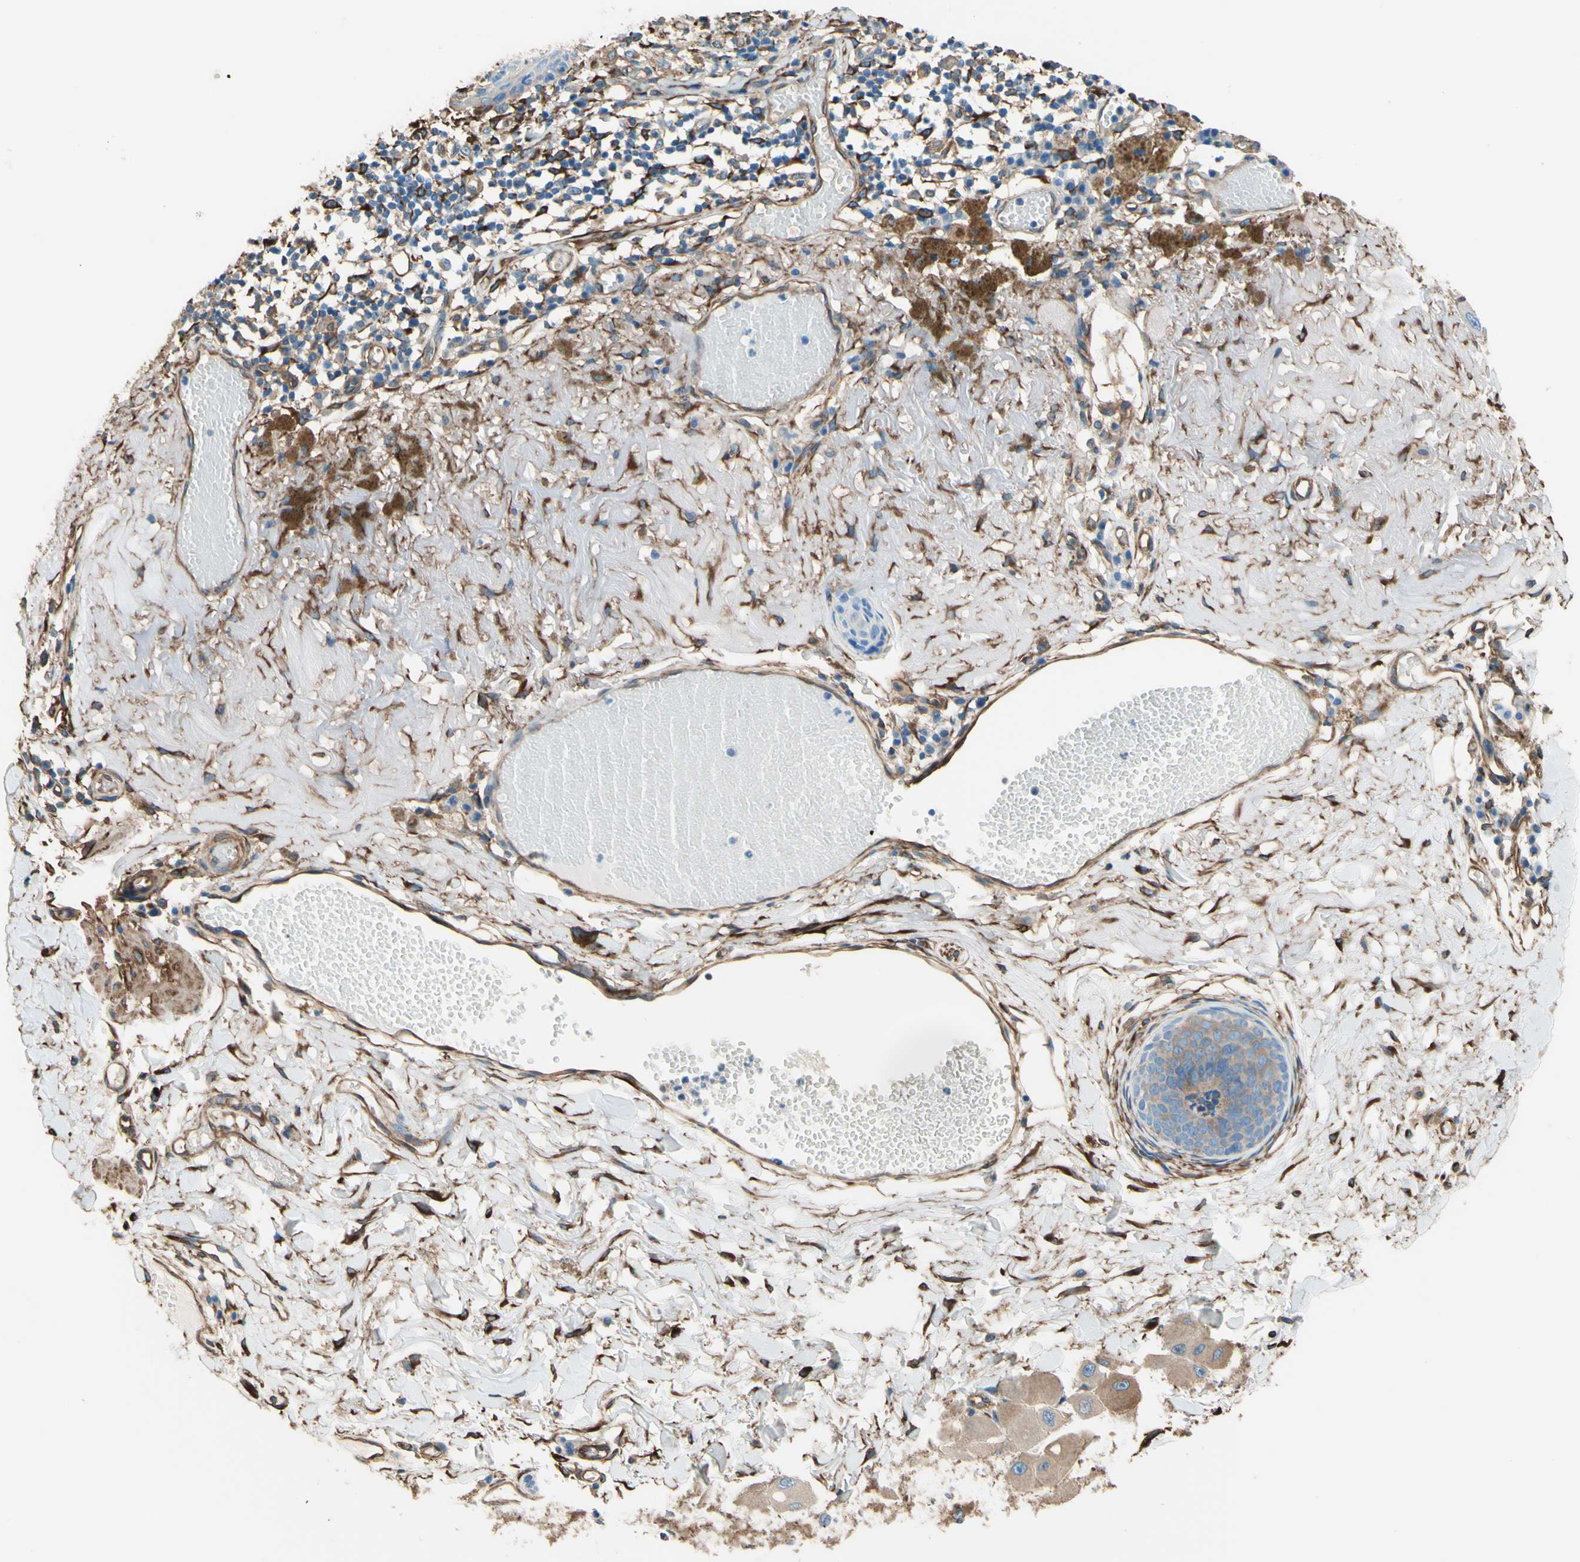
{"staining": {"intensity": "weak", "quantity": ">75%", "location": "cytoplasmic/membranous"}, "tissue": "melanoma", "cell_type": "Tumor cells", "image_type": "cancer", "snomed": [{"axis": "morphology", "description": "Malignant melanoma in situ"}, {"axis": "morphology", "description": "Malignant melanoma, NOS"}, {"axis": "topography", "description": "Skin"}], "caption": "This micrograph shows melanoma stained with immunohistochemistry (IHC) to label a protein in brown. The cytoplasmic/membranous of tumor cells show weak positivity for the protein. Nuclei are counter-stained blue.", "gene": "DPYSL3", "patient": {"sex": "female", "age": 88}}